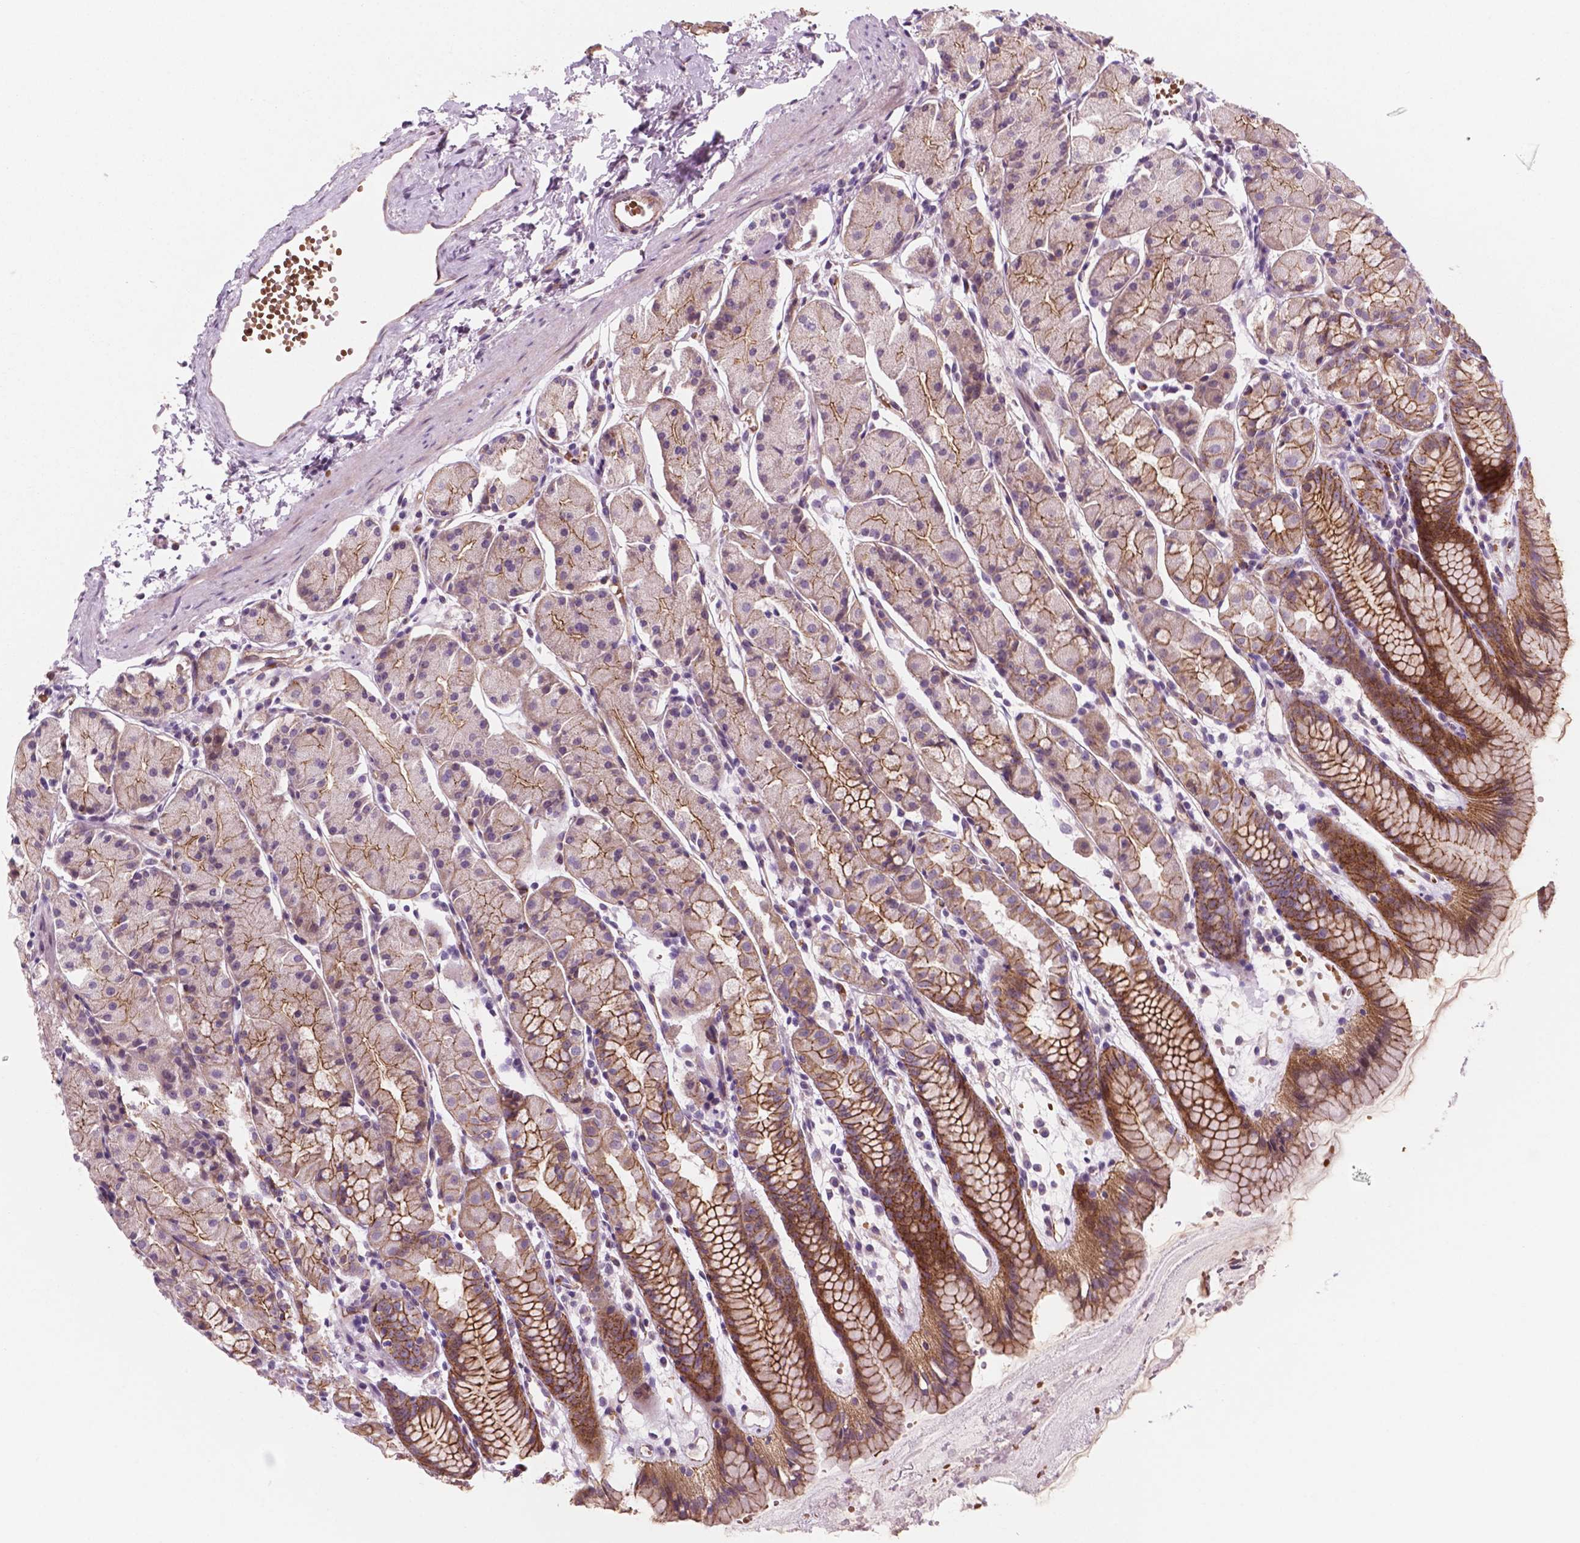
{"staining": {"intensity": "moderate", "quantity": ">75%", "location": "cytoplasmic/membranous"}, "tissue": "stomach", "cell_type": "Glandular cells", "image_type": "normal", "snomed": [{"axis": "morphology", "description": "Normal tissue, NOS"}, {"axis": "topography", "description": "Stomach, upper"}], "caption": "Immunohistochemical staining of unremarkable human stomach exhibits >75% levels of moderate cytoplasmic/membranous protein staining in approximately >75% of glandular cells. The staining was performed using DAB, with brown indicating positive protein expression. Nuclei are stained blue with hematoxylin.", "gene": "RND3", "patient": {"sex": "male", "age": 47}}